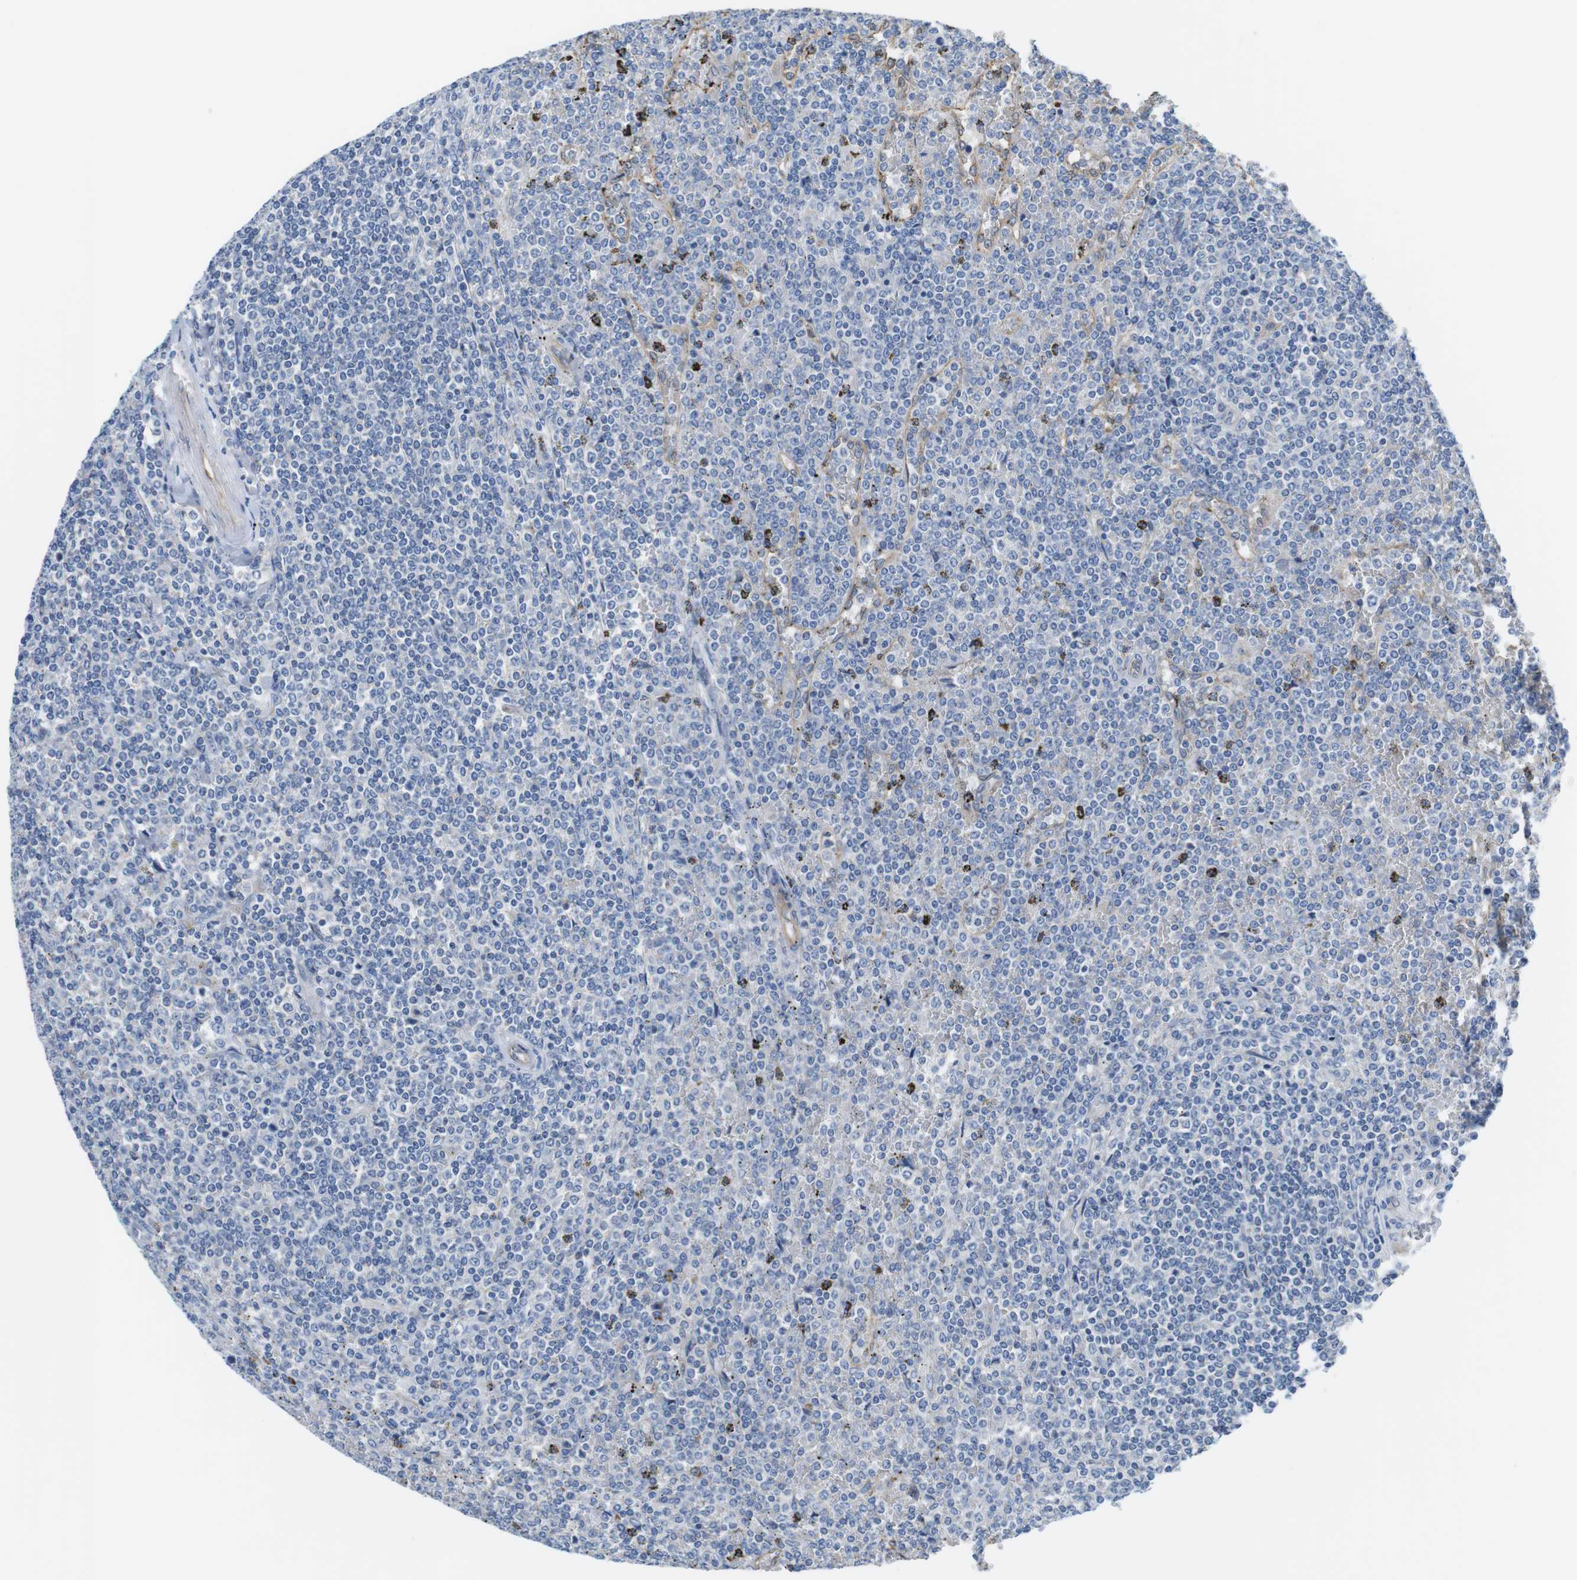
{"staining": {"intensity": "negative", "quantity": "none", "location": "none"}, "tissue": "lymphoma", "cell_type": "Tumor cells", "image_type": "cancer", "snomed": [{"axis": "morphology", "description": "Malignant lymphoma, non-Hodgkin's type, Low grade"}, {"axis": "topography", "description": "Spleen"}], "caption": "This is a photomicrograph of immunohistochemistry staining of low-grade malignant lymphoma, non-Hodgkin's type, which shows no staining in tumor cells.", "gene": "CDH8", "patient": {"sex": "female", "age": 19}}